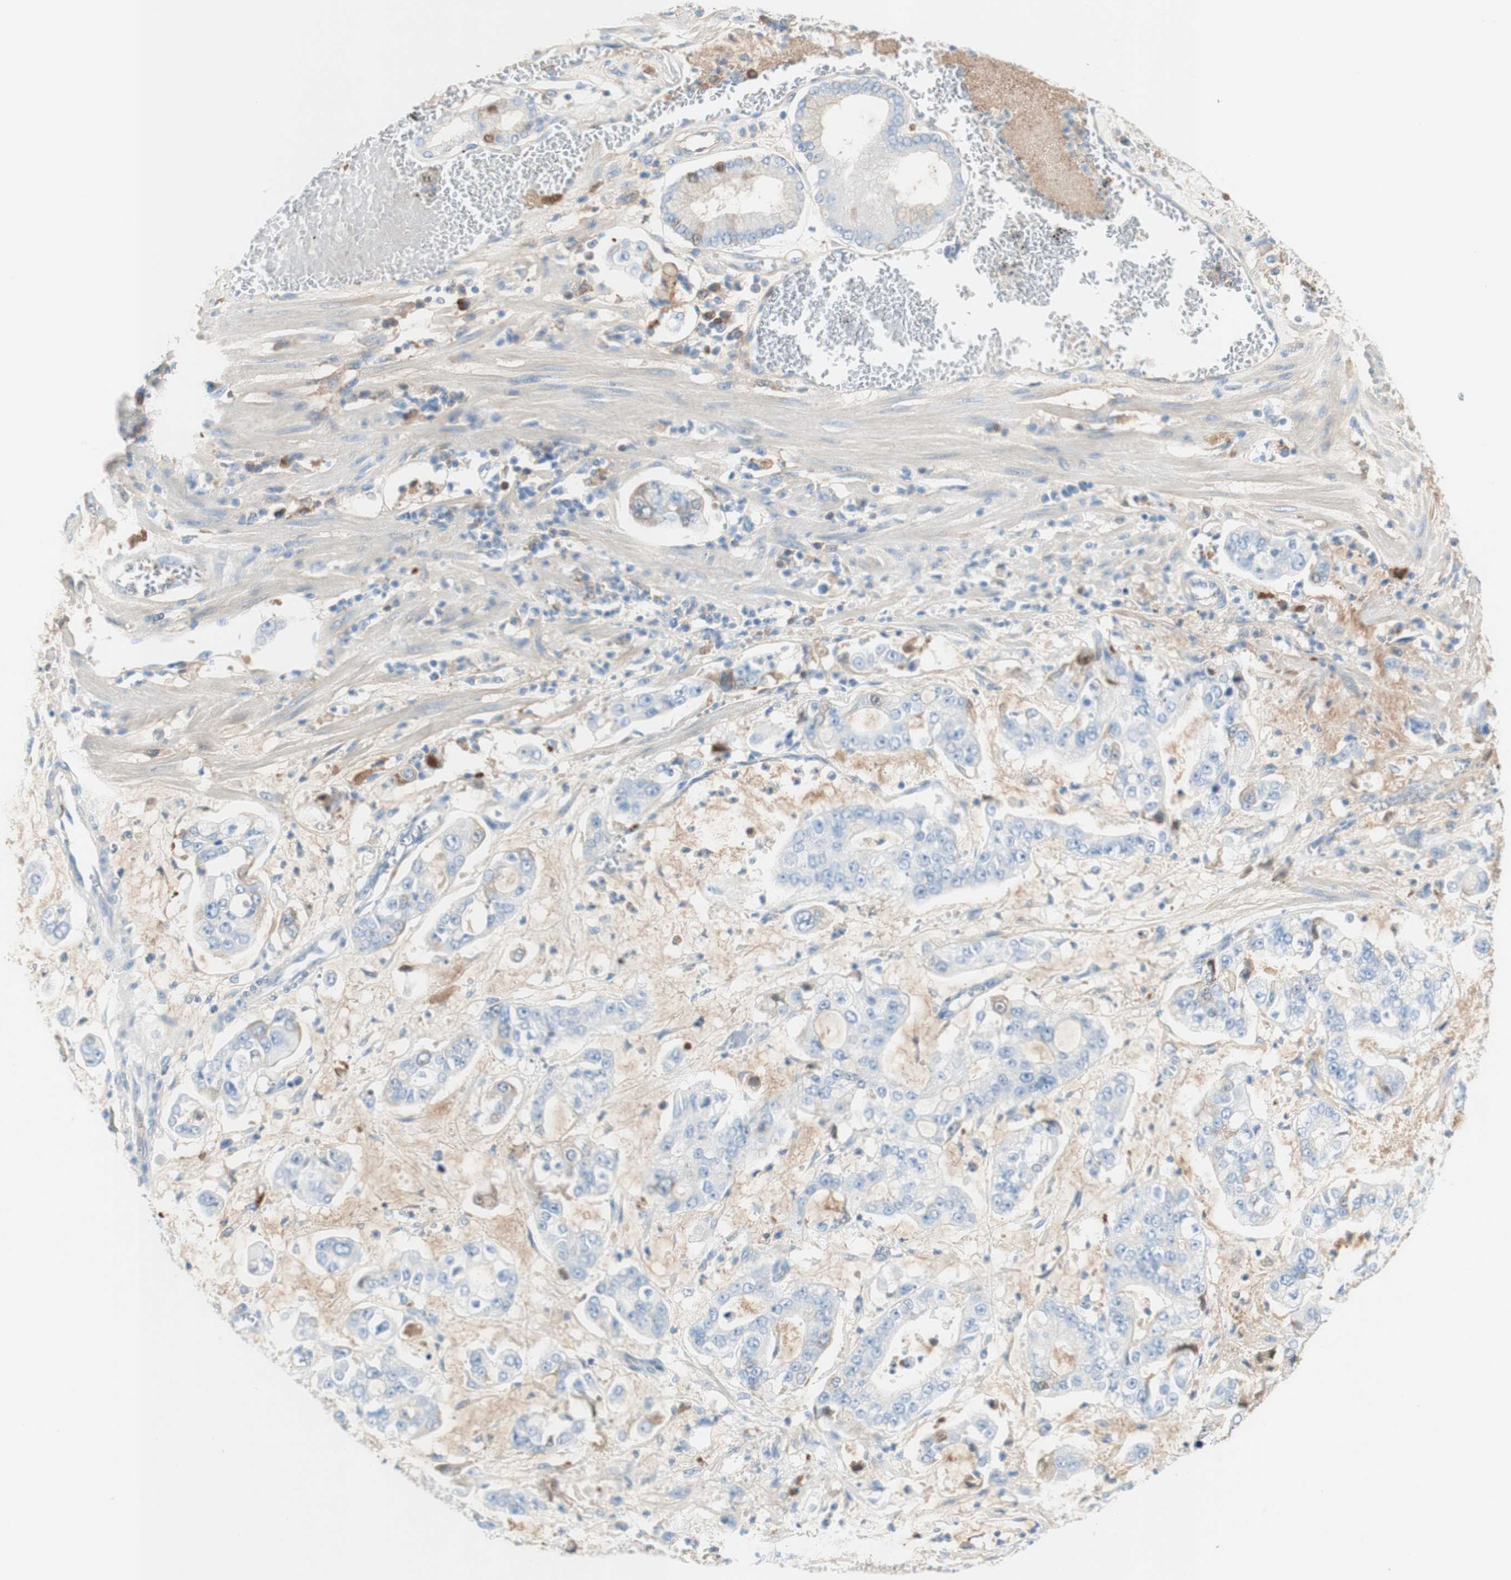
{"staining": {"intensity": "negative", "quantity": "none", "location": "none"}, "tissue": "stomach cancer", "cell_type": "Tumor cells", "image_type": "cancer", "snomed": [{"axis": "morphology", "description": "Adenocarcinoma, NOS"}, {"axis": "topography", "description": "Stomach"}], "caption": "Stomach cancer was stained to show a protein in brown. There is no significant expression in tumor cells. (Immunohistochemistry, brightfield microscopy, high magnification).", "gene": "KNG1", "patient": {"sex": "male", "age": 76}}